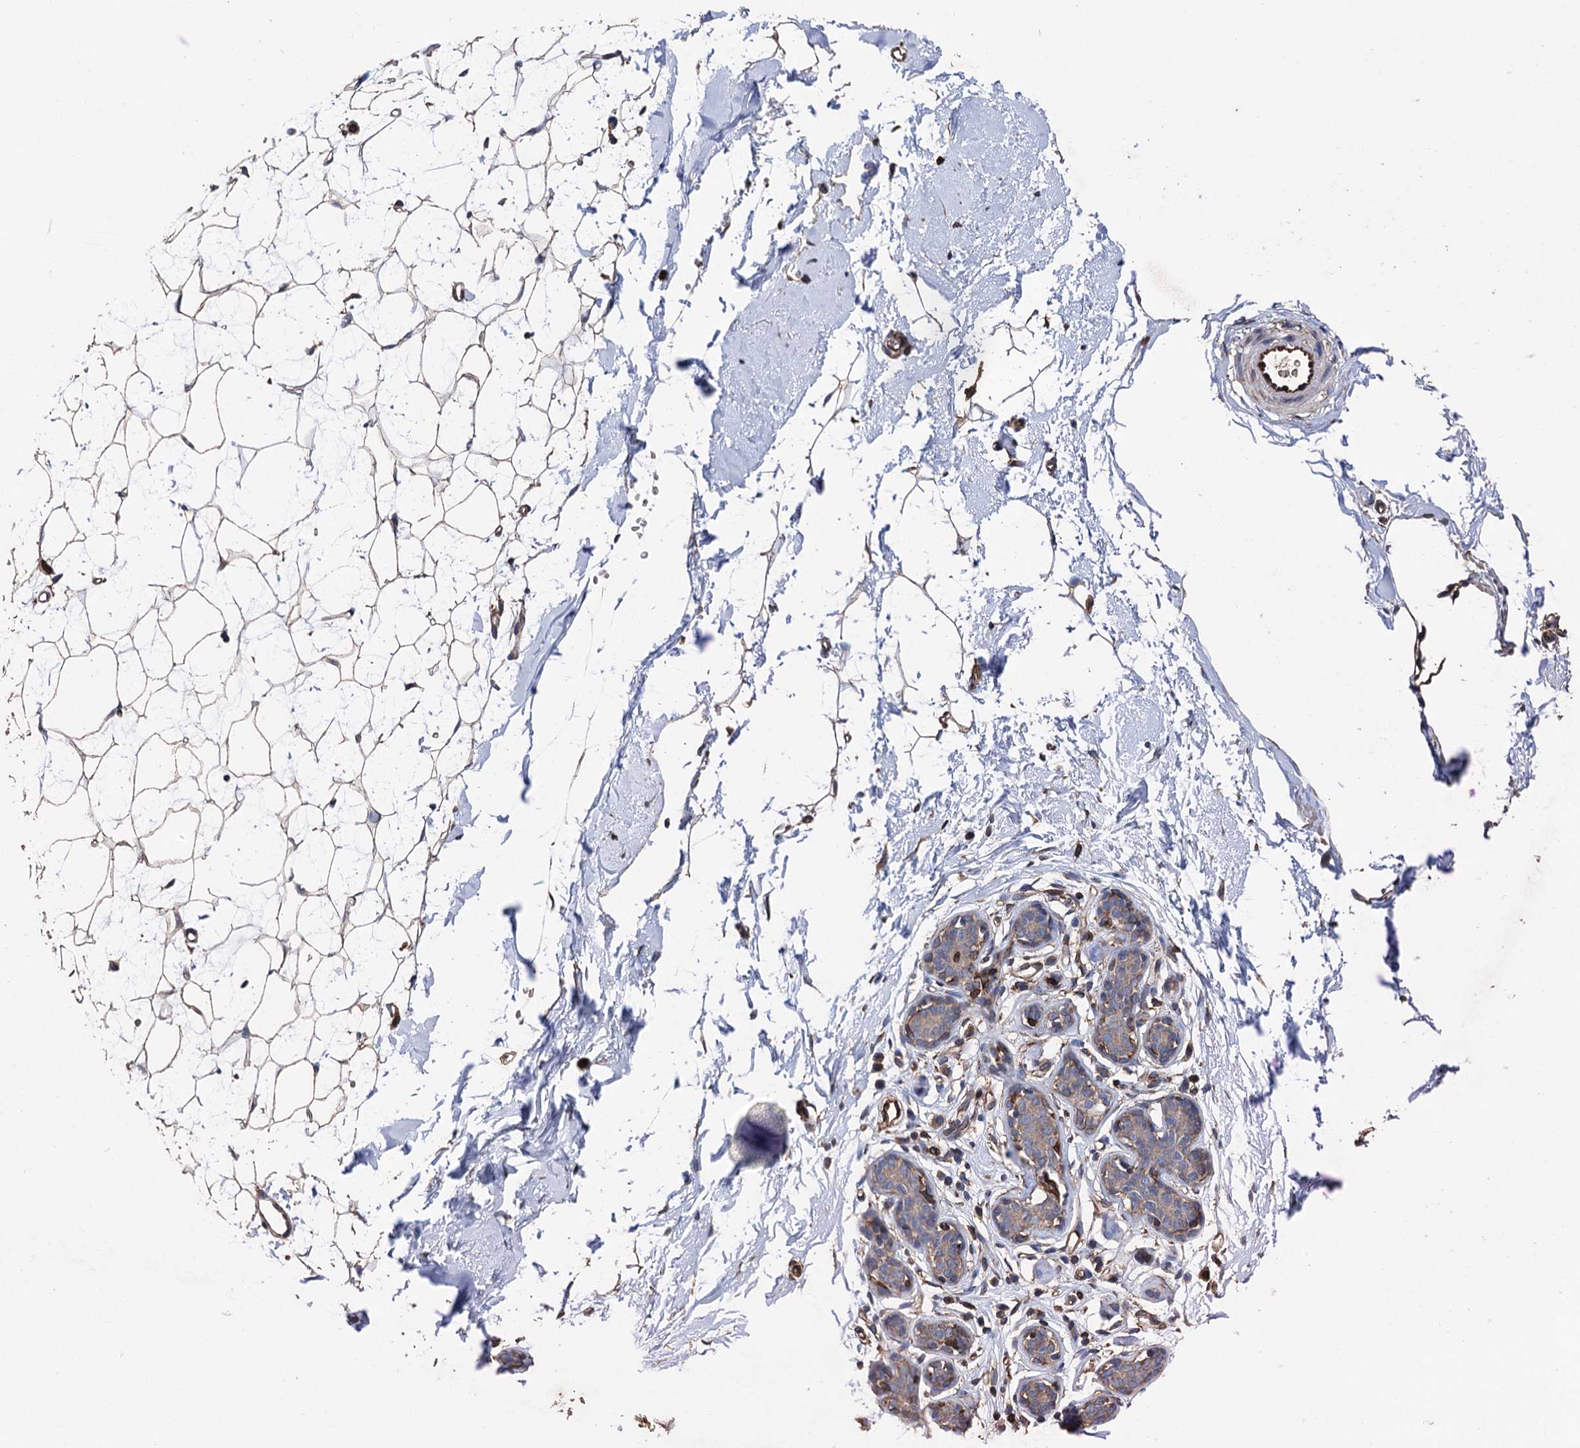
{"staining": {"intensity": "moderate", "quantity": "25%-75%", "location": "cytoplasmic/membranous"}, "tissue": "adipose tissue", "cell_type": "Adipocytes", "image_type": "normal", "snomed": [{"axis": "morphology", "description": "Normal tissue, NOS"}, {"axis": "topography", "description": "Breast"}], "caption": "Immunohistochemistry histopathology image of benign adipose tissue: human adipose tissue stained using IHC demonstrates medium levels of moderate protein expression localized specifically in the cytoplasmic/membranous of adipocytes, appearing as a cytoplasmic/membranous brown color.", "gene": "STING1", "patient": {"sex": "female", "age": 23}}